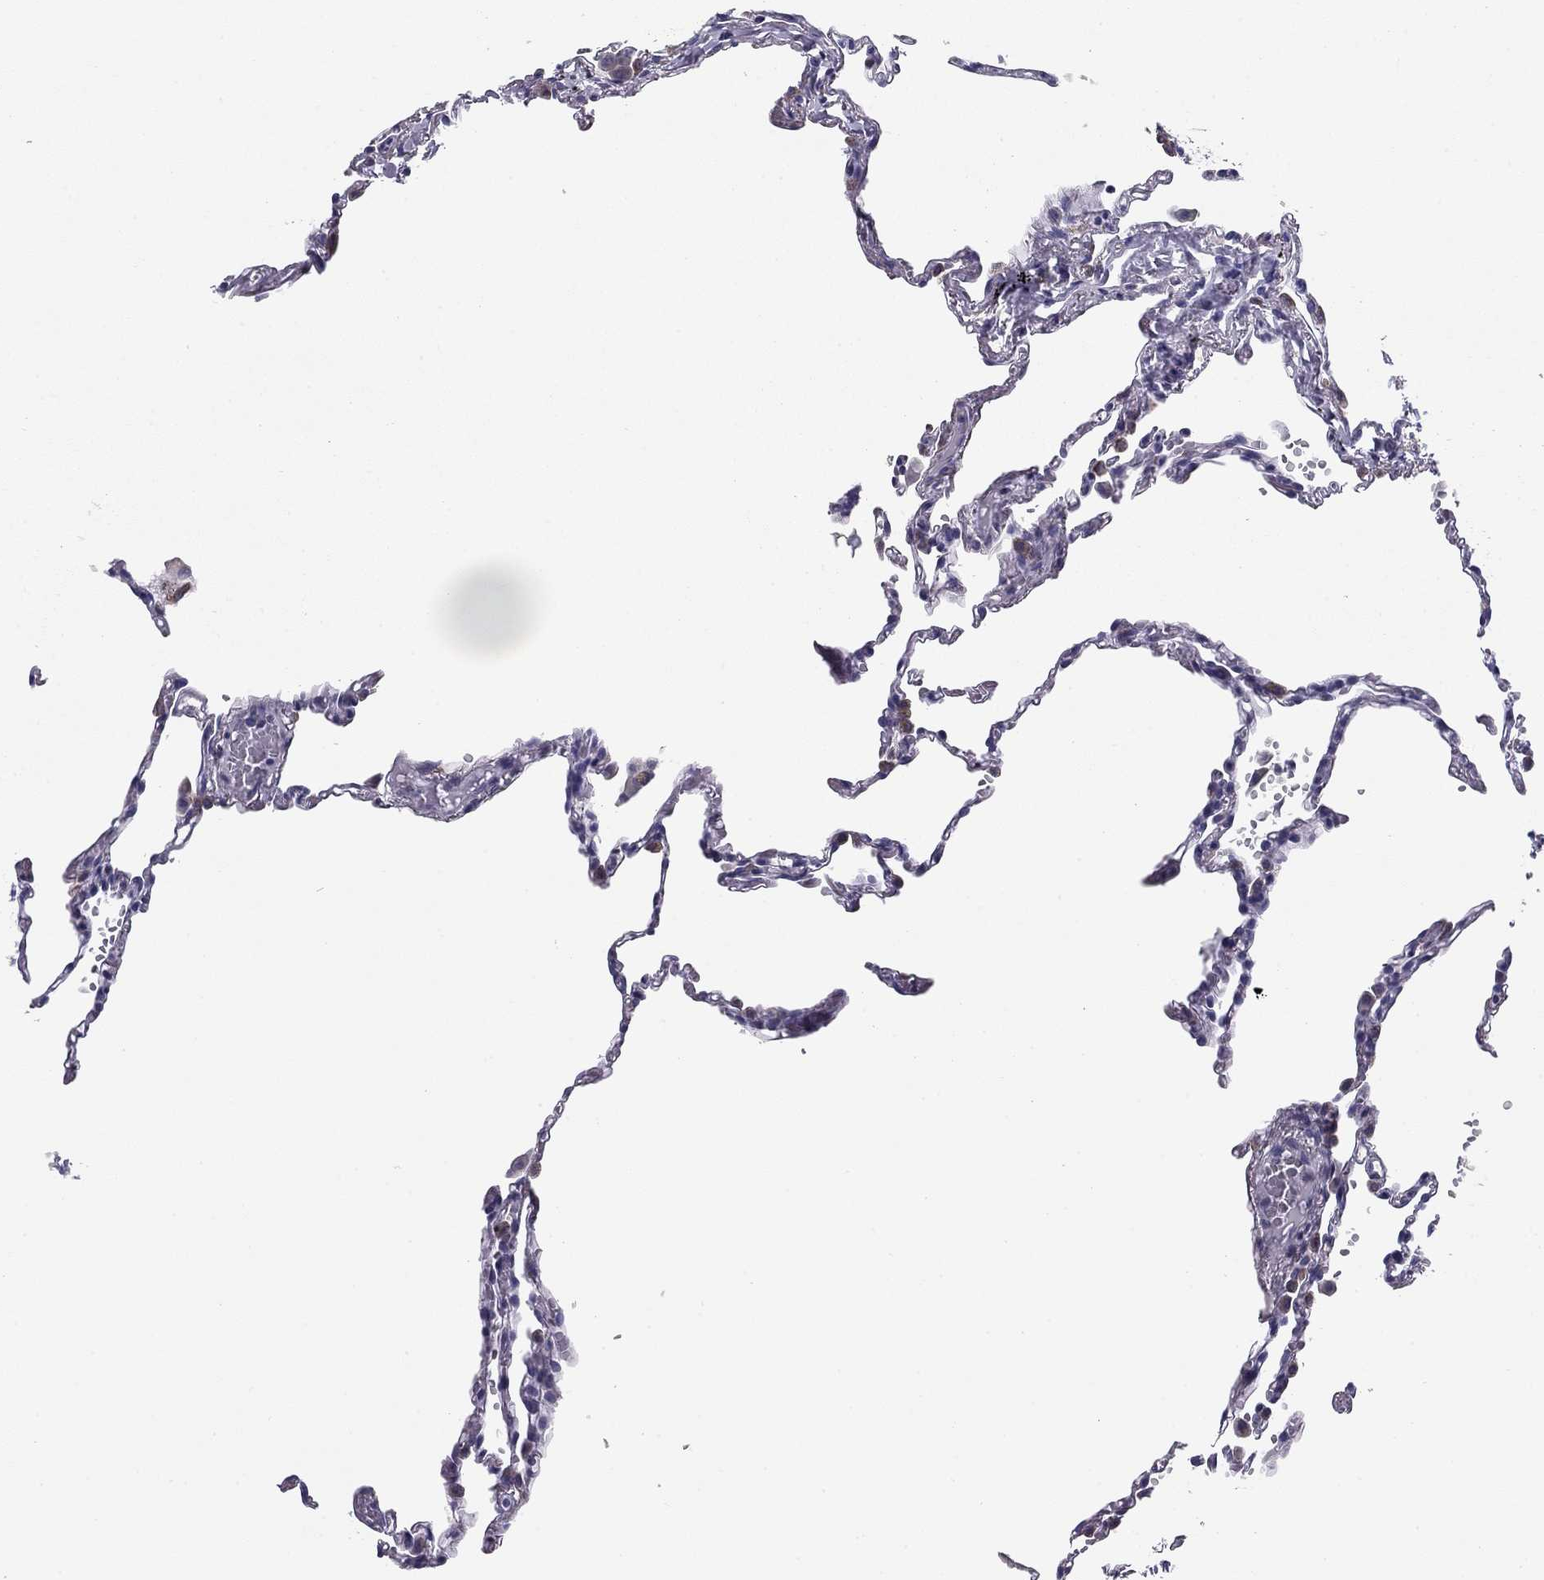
{"staining": {"intensity": "negative", "quantity": "none", "location": "none"}, "tissue": "lung", "cell_type": "Alveolar cells", "image_type": "normal", "snomed": [{"axis": "morphology", "description": "Normal tissue, NOS"}, {"axis": "topography", "description": "Lung"}], "caption": "IHC of benign lung reveals no staining in alveolar cells. (DAB (3,3'-diaminobenzidine) immunohistochemistry (IHC), high magnification).", "gene": "TMED3", "patient": {"sex": "male", "age": 78}}